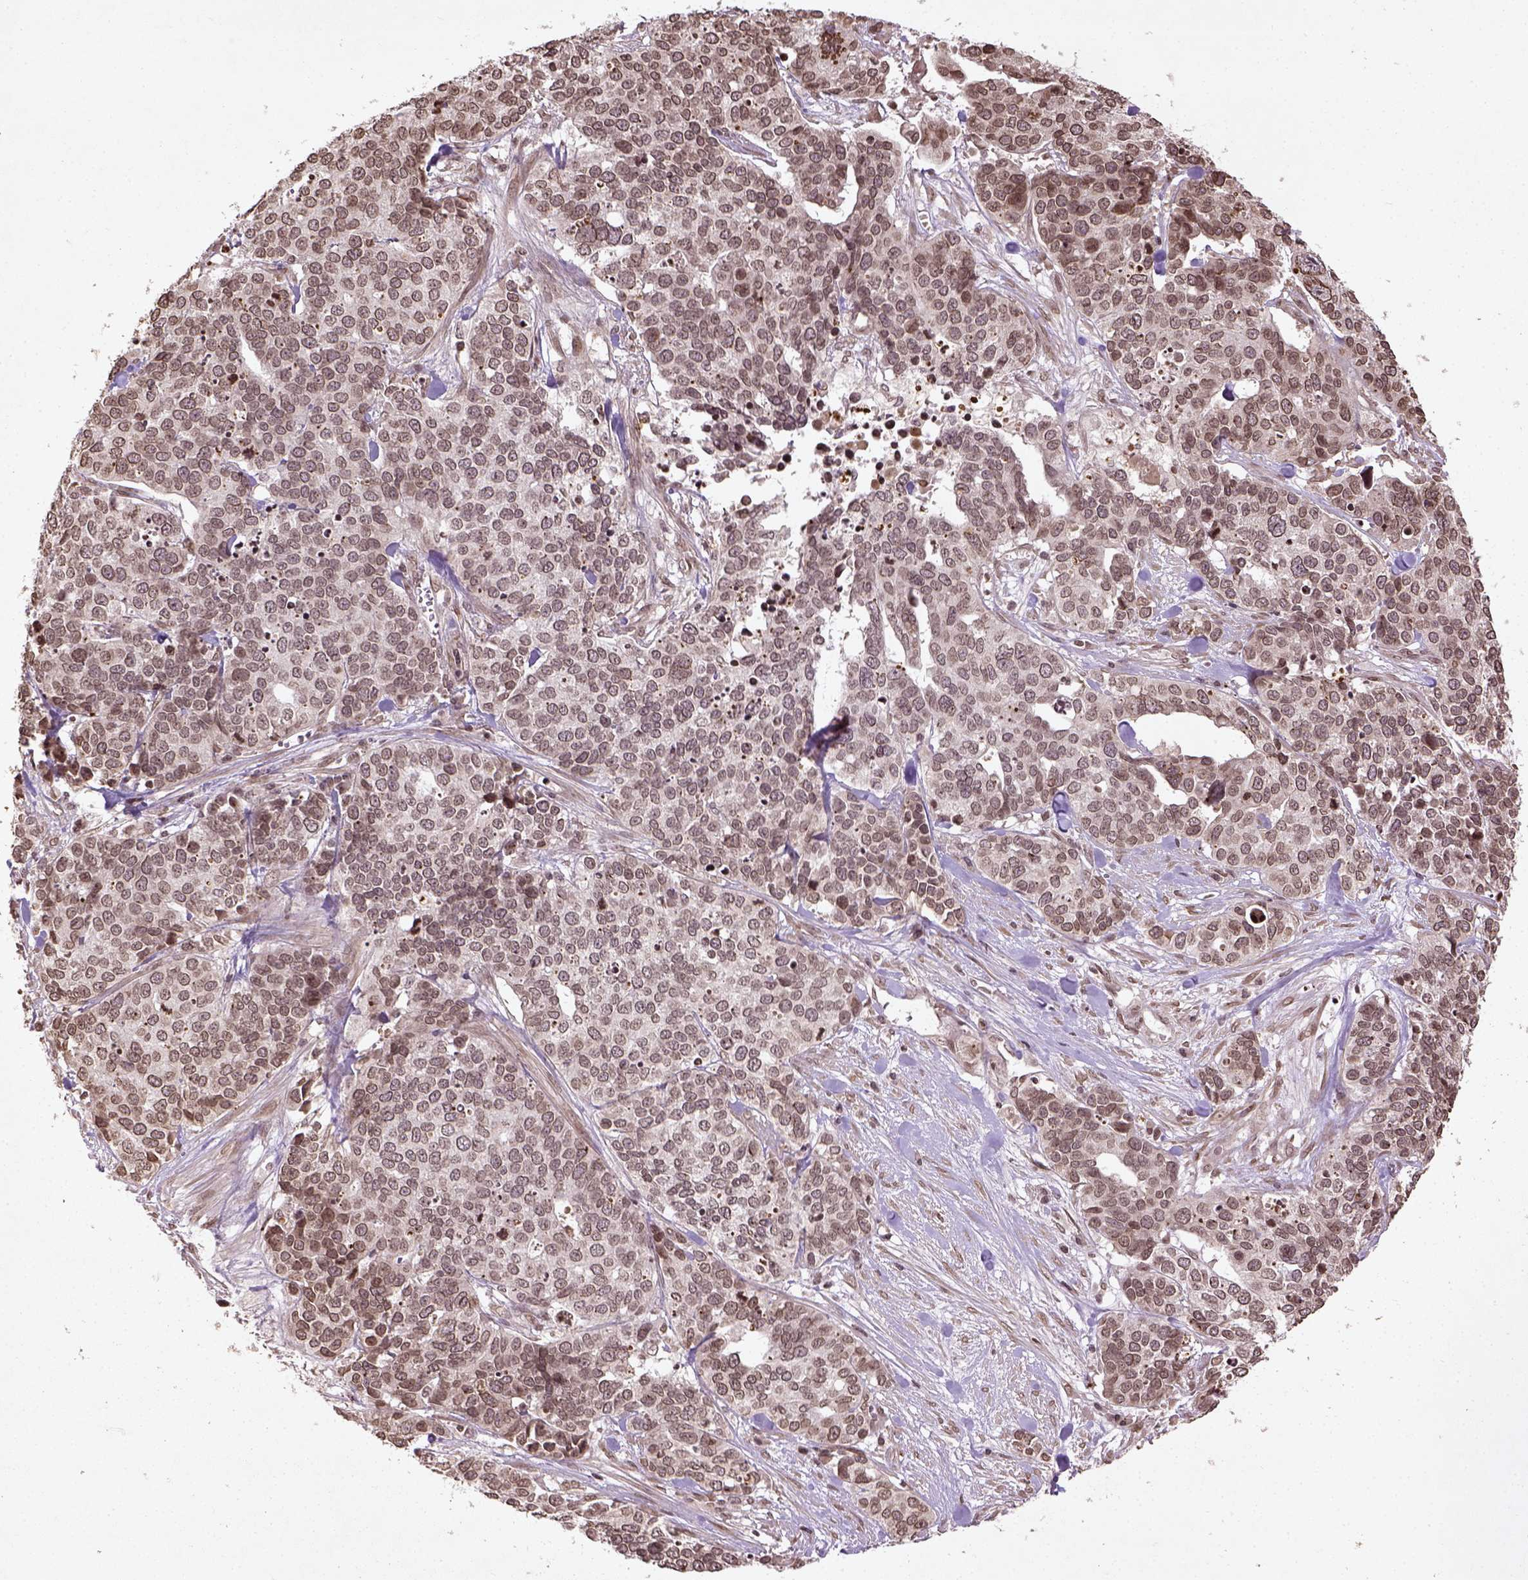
{"staining": {"intensity": "moderate", "quantity": ">75%", "location": "nuclear"}, "tissue": "ovarian cancer", "cell_type": "Tumor cells", "image_type": "cancer", "snomed": [{"axis": "morphology", "description": "Carcinoma, endometroid"}, {"axis": "topography", "description": "Ovary"}], "caption": "Brown immunohistochemical staining in human ovarian cancer displays moderate nuclear positivity in approximately >75% of tumor cells.", "gene": "BANF1", "patient": {"sex": "female", "age": 65}}